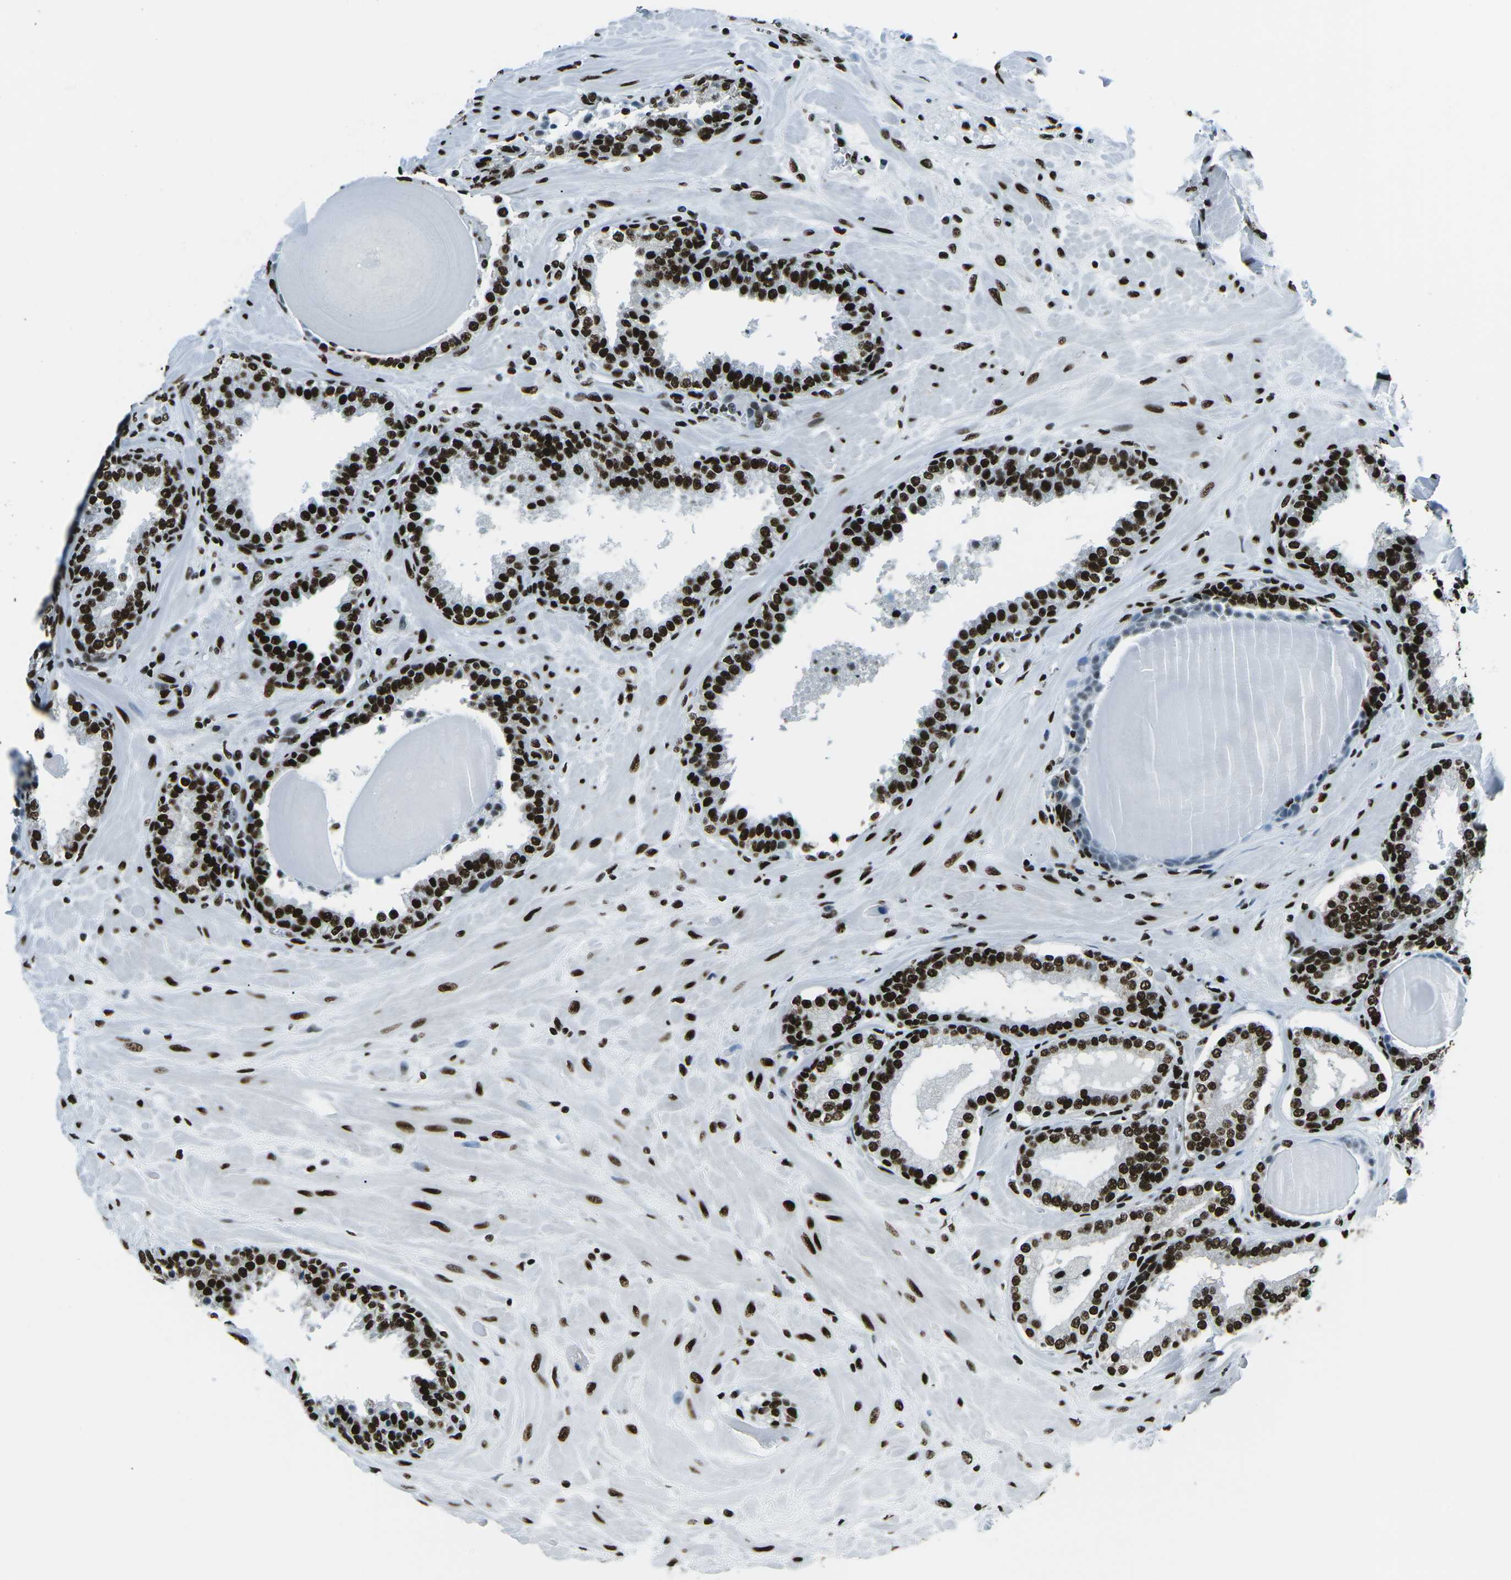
{"staining": {"intensity": "strong", "quantity": ">75%", "location": "nuclear"}, "tissue": "prostate", "cell_type": "Glandular cells", "image_type": "normal", "snomed": [{"axis": "morphology", "description": "Normal tissue, NOS"}, {"axis": "topography", "description": "Prostate"}], "caption": "Immunohistochemical staining of normal human prostate reveals strong nuclear protein staining in approximately >75% of glandular cells.", "gene": "HNRNPL", "patient": {"sex": "male", "age": 51}}